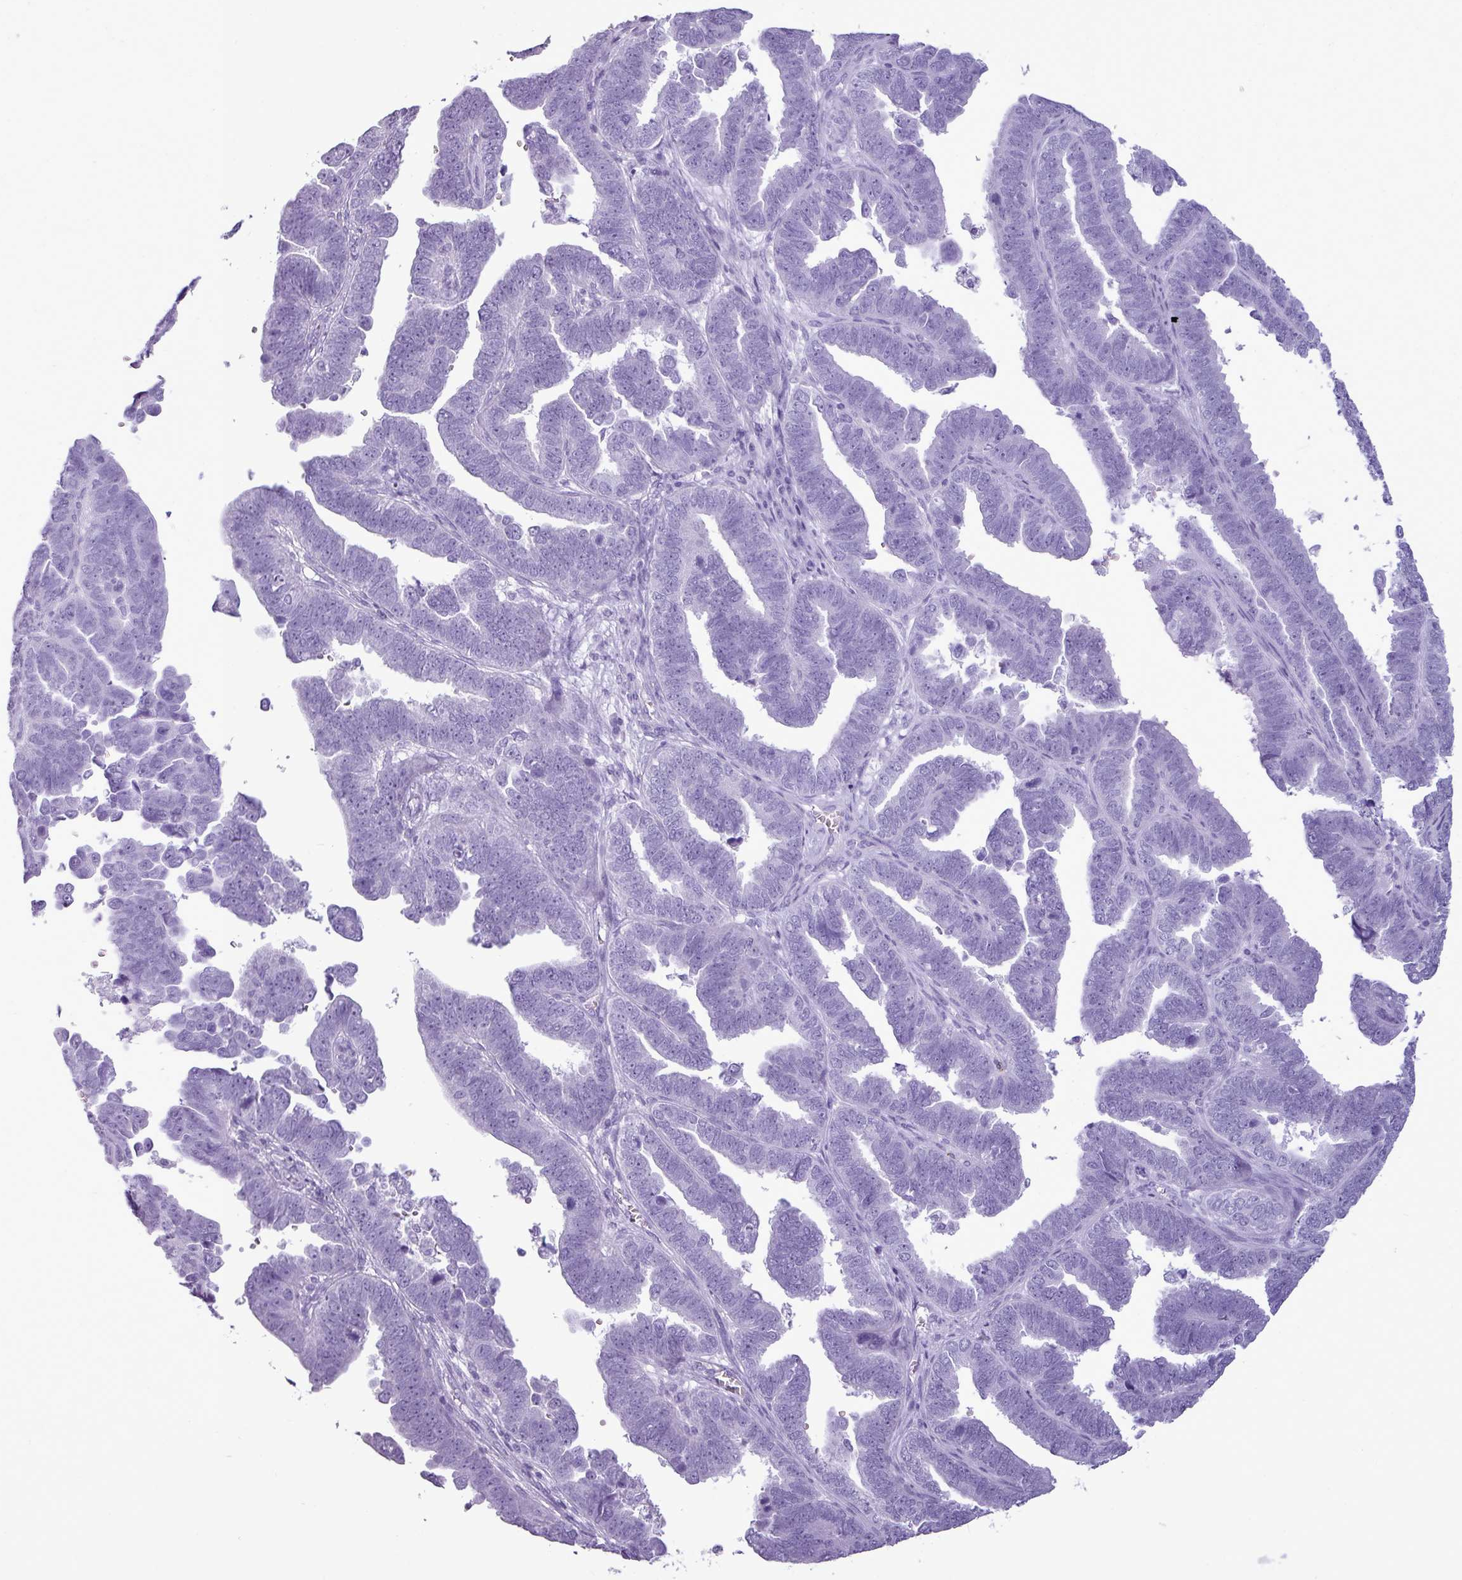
{"staining": {"intensity": "negative", "quantity": "none", "location": "none"}, "tissue": "endometrial cancer", "cell_type": "Tumor cells", "image_type": "cancer", "snomed": [{"axis": "morphology", "description": "Adenocarcinoma, NOS"}, {"axis": "topography", "description": "Endometrium"}], "caption": "There is no significant expression in tumor cells of endometrial cancer.", "gene": "AMY1B", "patient": {"sex": "female", "age": 75}}